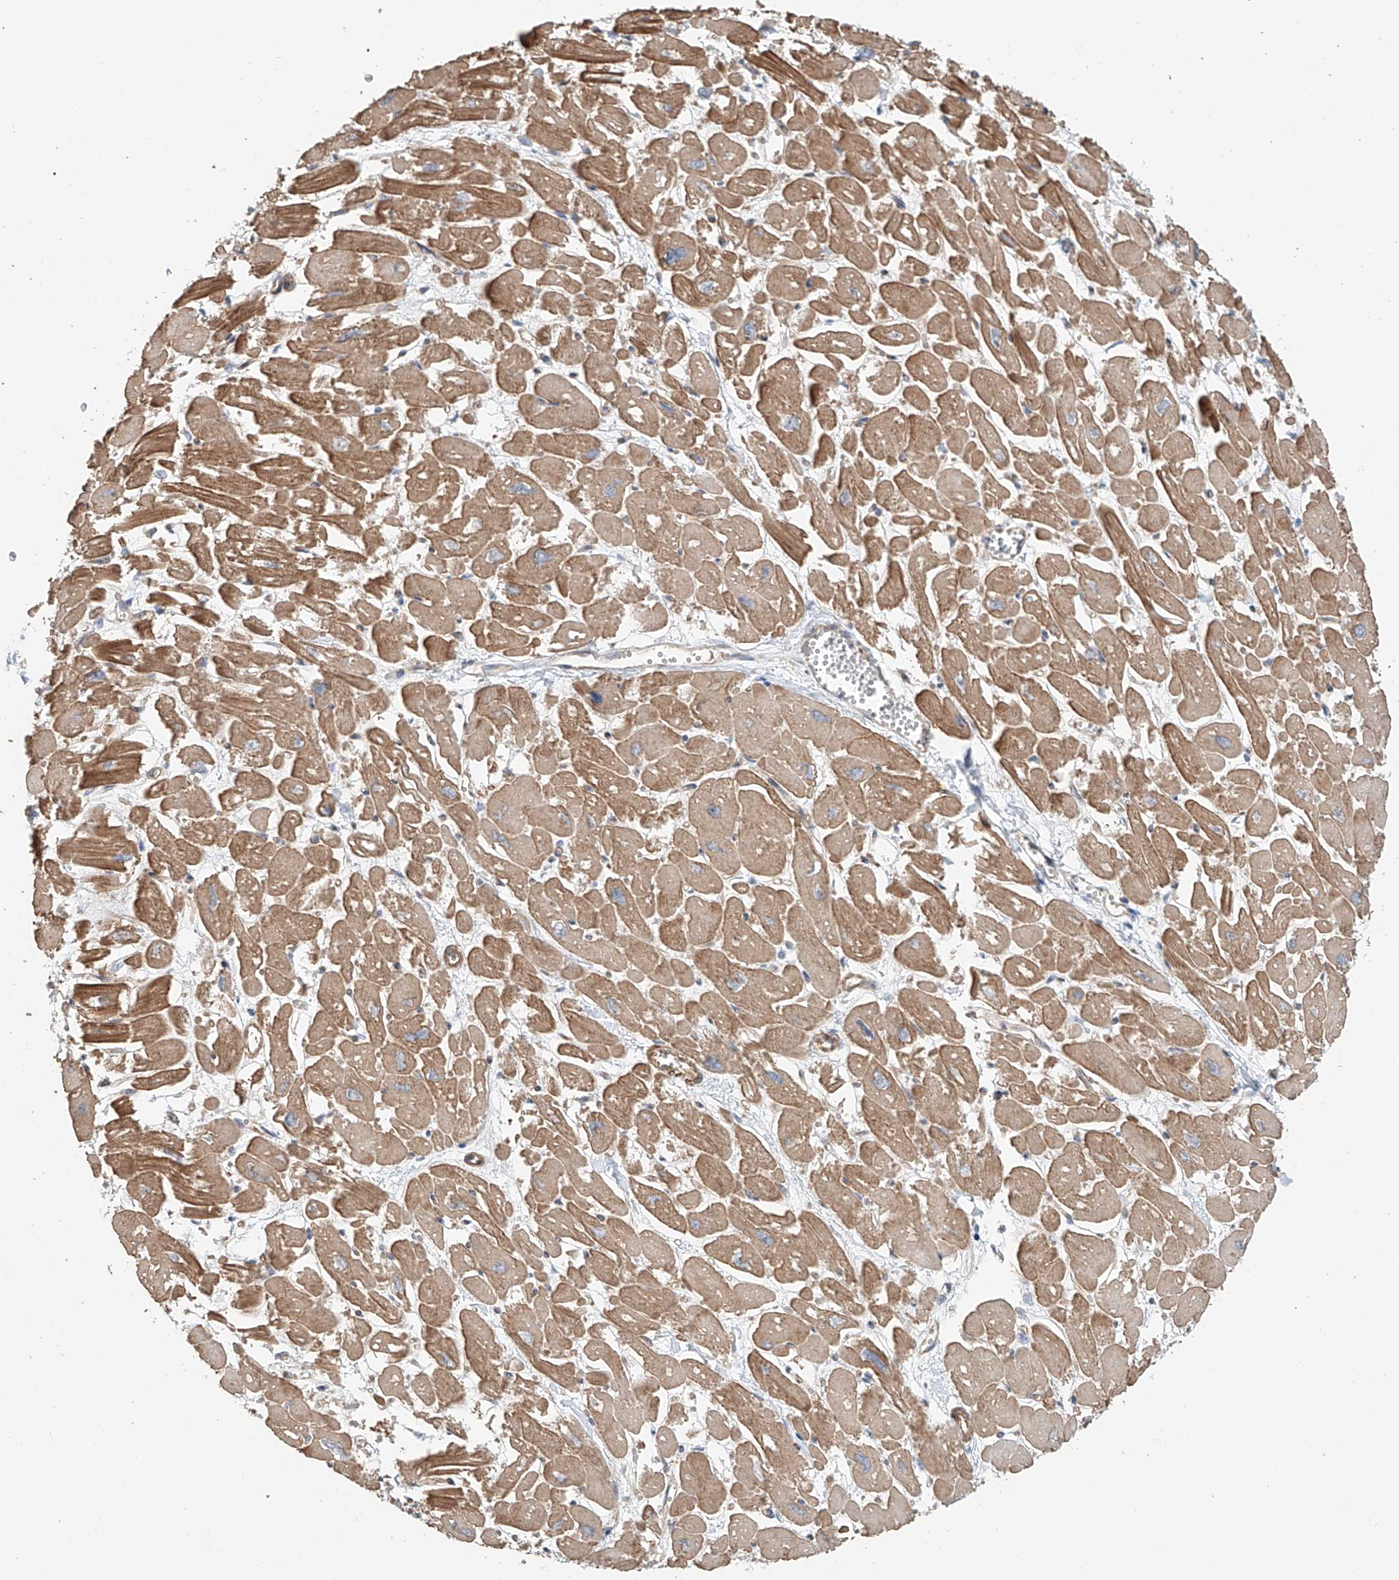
{"staining": {"intensity": "moderate", "quantity": ">75%", "location": "cytoplasmic/membranous"}, "tissue": "heart muscle", "cell_type": "Cardiomyocytes", "image_type": "normal", "snomed": [{"axis": "morphology", "description": "Normal tissue, NOS"}, {"axis": "topography", "description": "Heart"}], "caption": "IHC histopathology image of benign heart muscle: heart muscle stained using immunohistochemistry demonstrates medium levels of moderate protein expression localized specifically in the cytoplasmic/membranous of cardiomyocytes, appearing as a cytoplasmic/membranous brown color.", "gene": "FRYL", "patient": {"sex": "male", "age": 54}}